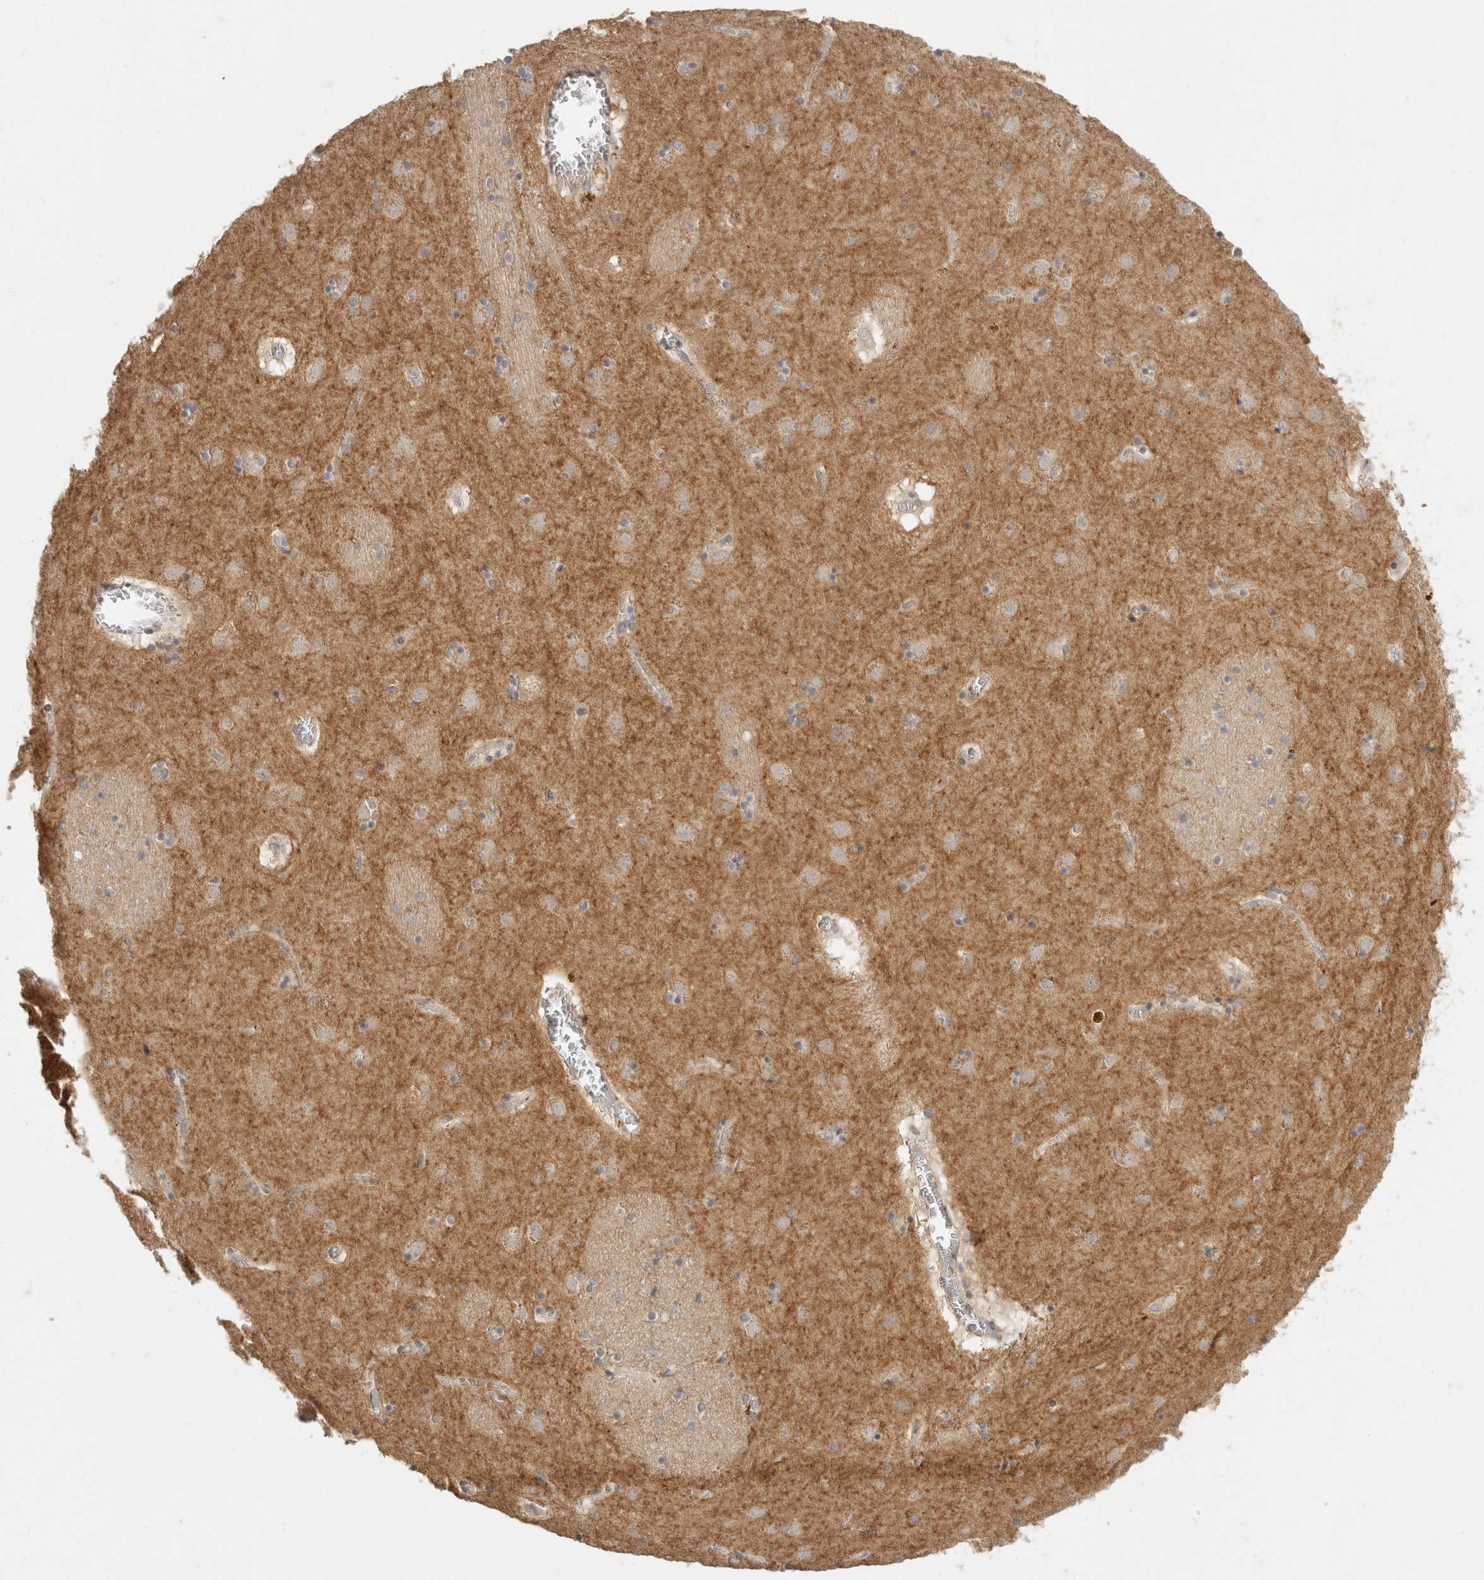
{"staining": {"intensity": "weak", "quantity": "<25%", "location": "cytoplasmic/membranous"}, "tissue": "caudate", "cell_type": "Glial cells", "image_type": "normal", "snomed": [{"axis": "morphology", "description": "Normal tissue, NOS"}, {"axis": "topography", "description": "Lateral ventricle wall"}], "caption": "Glial cells are negative for brown protein staining in normal caudate. Nuclei are stained in blue.", "gene": "CHRM4", "patient": {"sex": "male", "age": 70}}